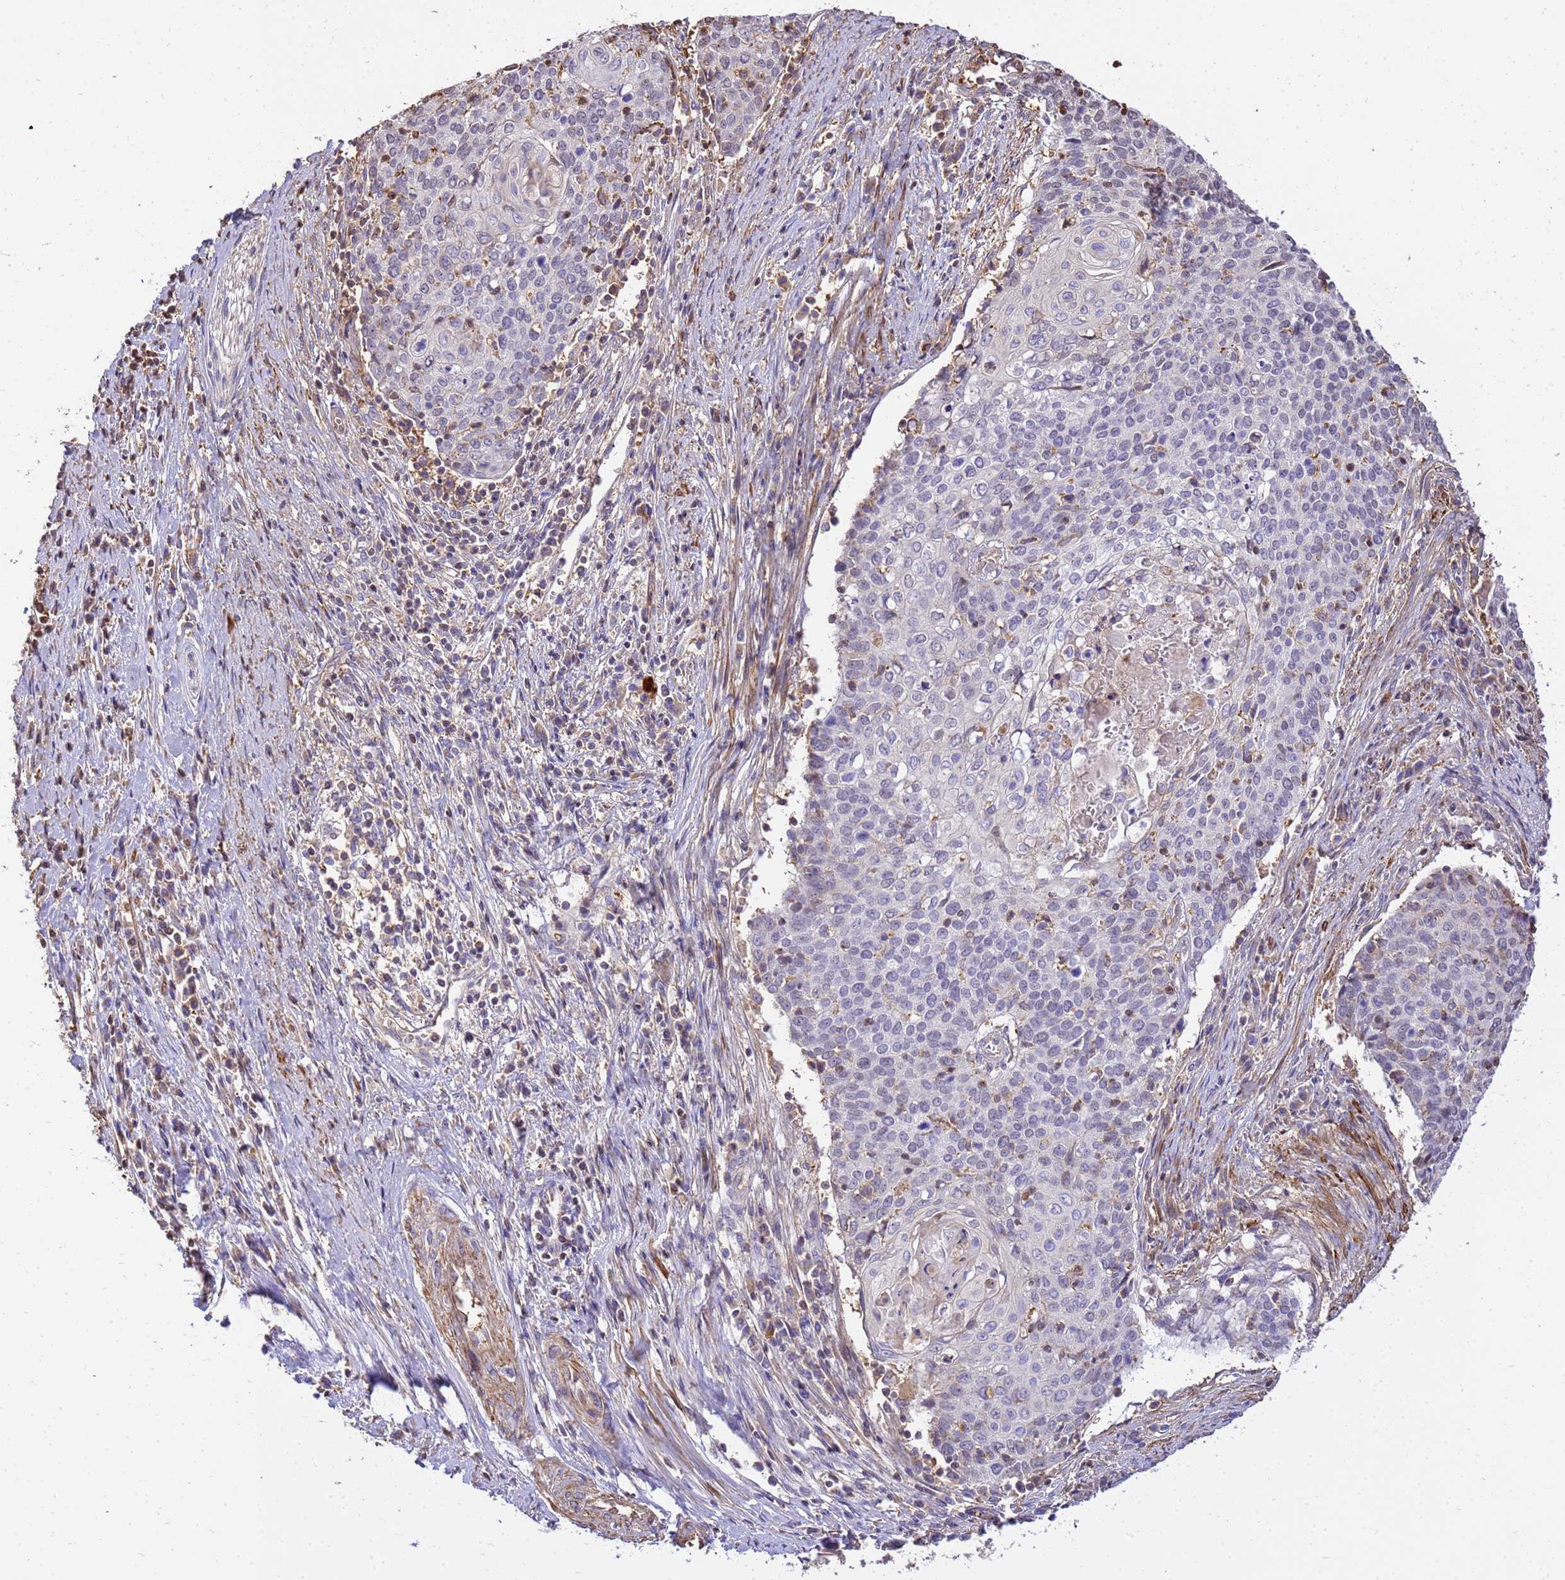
{"staining": {"intensity": "negative", "quantity": "none", "location": "none"}, "tissue": "cervical cancer", "cell_type": "Tumor cells", "image_type": "cancer", "snomed": [{"axis": "morphology", "description": "Squamous cell carcinoma, NOS"}, {"axis": "topography", "description": "Cervix"}], "caption": "An IHC image of squamous cell carcinoma (cervical) is shown. There is no staining in tumor cells of squamous cell carcinoma (cervical). (DAB (3,3'-diaminobenzidine) immunohistochemistry (IHC) visualized using brightfield microscopy, high magnification).", "gene": "WDR64", "patient": {"sex": "female", "age": 39}}